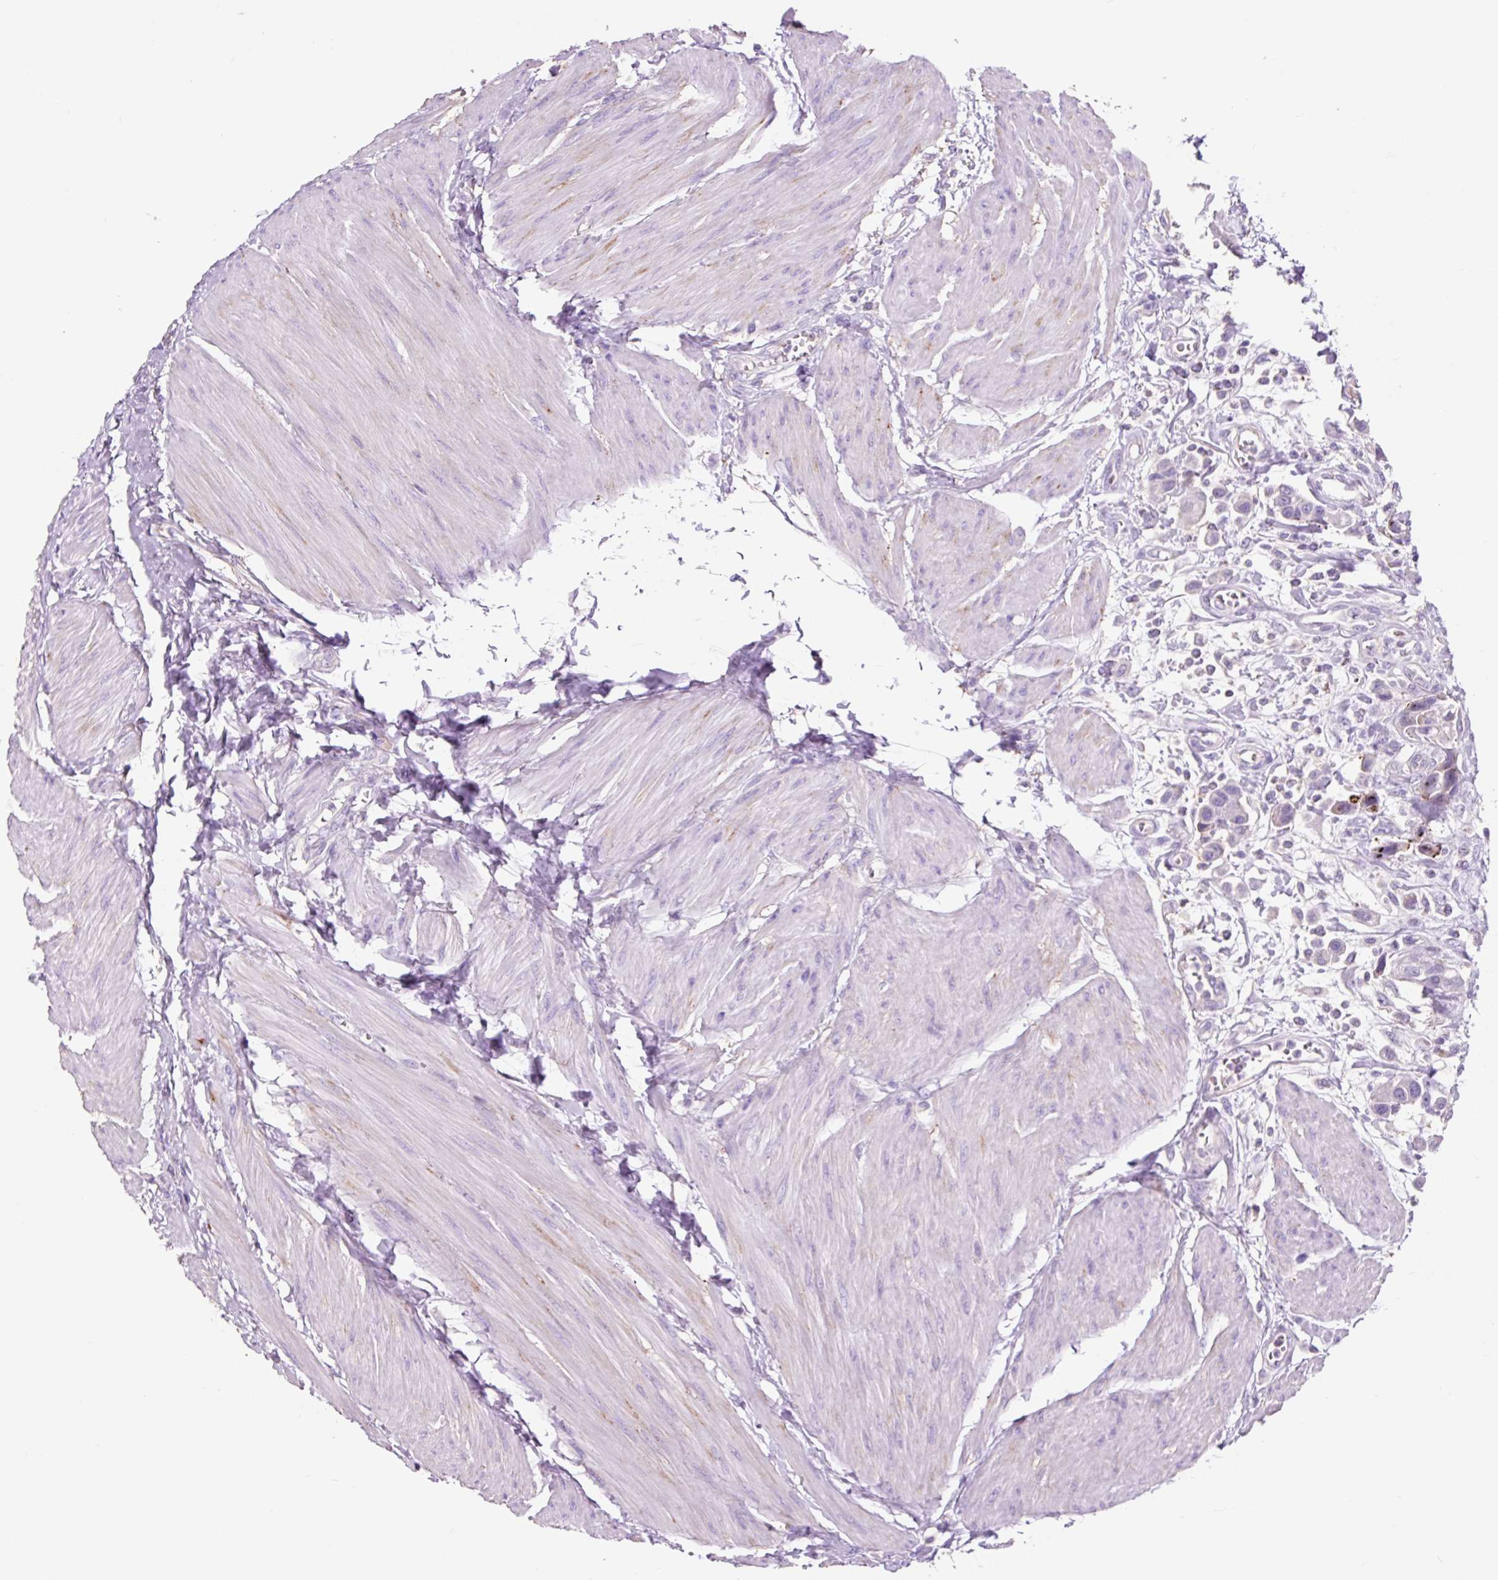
{"staining": {"intensity": "negative", "quantity": "none", "location": "none"}, "tissue": "urothelial cancer", "cell_type": "Tumor cells", "image_type": "cancer", "snomed": [{"axis": "morphology", "description": "Urothelial carcinoma, High grade"}, {"axis": "topography", "description": "Urinary bladder"}], "caption": "High power microscopy histopathology image of an IHC photomicrograph of urothelial cancer, revealing no significant positivity in tumor cells. The staining is performed using DAB (3,3'-diaminobenzidine) brown chromogen with nuclei counter-stained in using hematoxylin.", "gene": "OR10A7", "patient": {"sex": "male", "age": 50}}